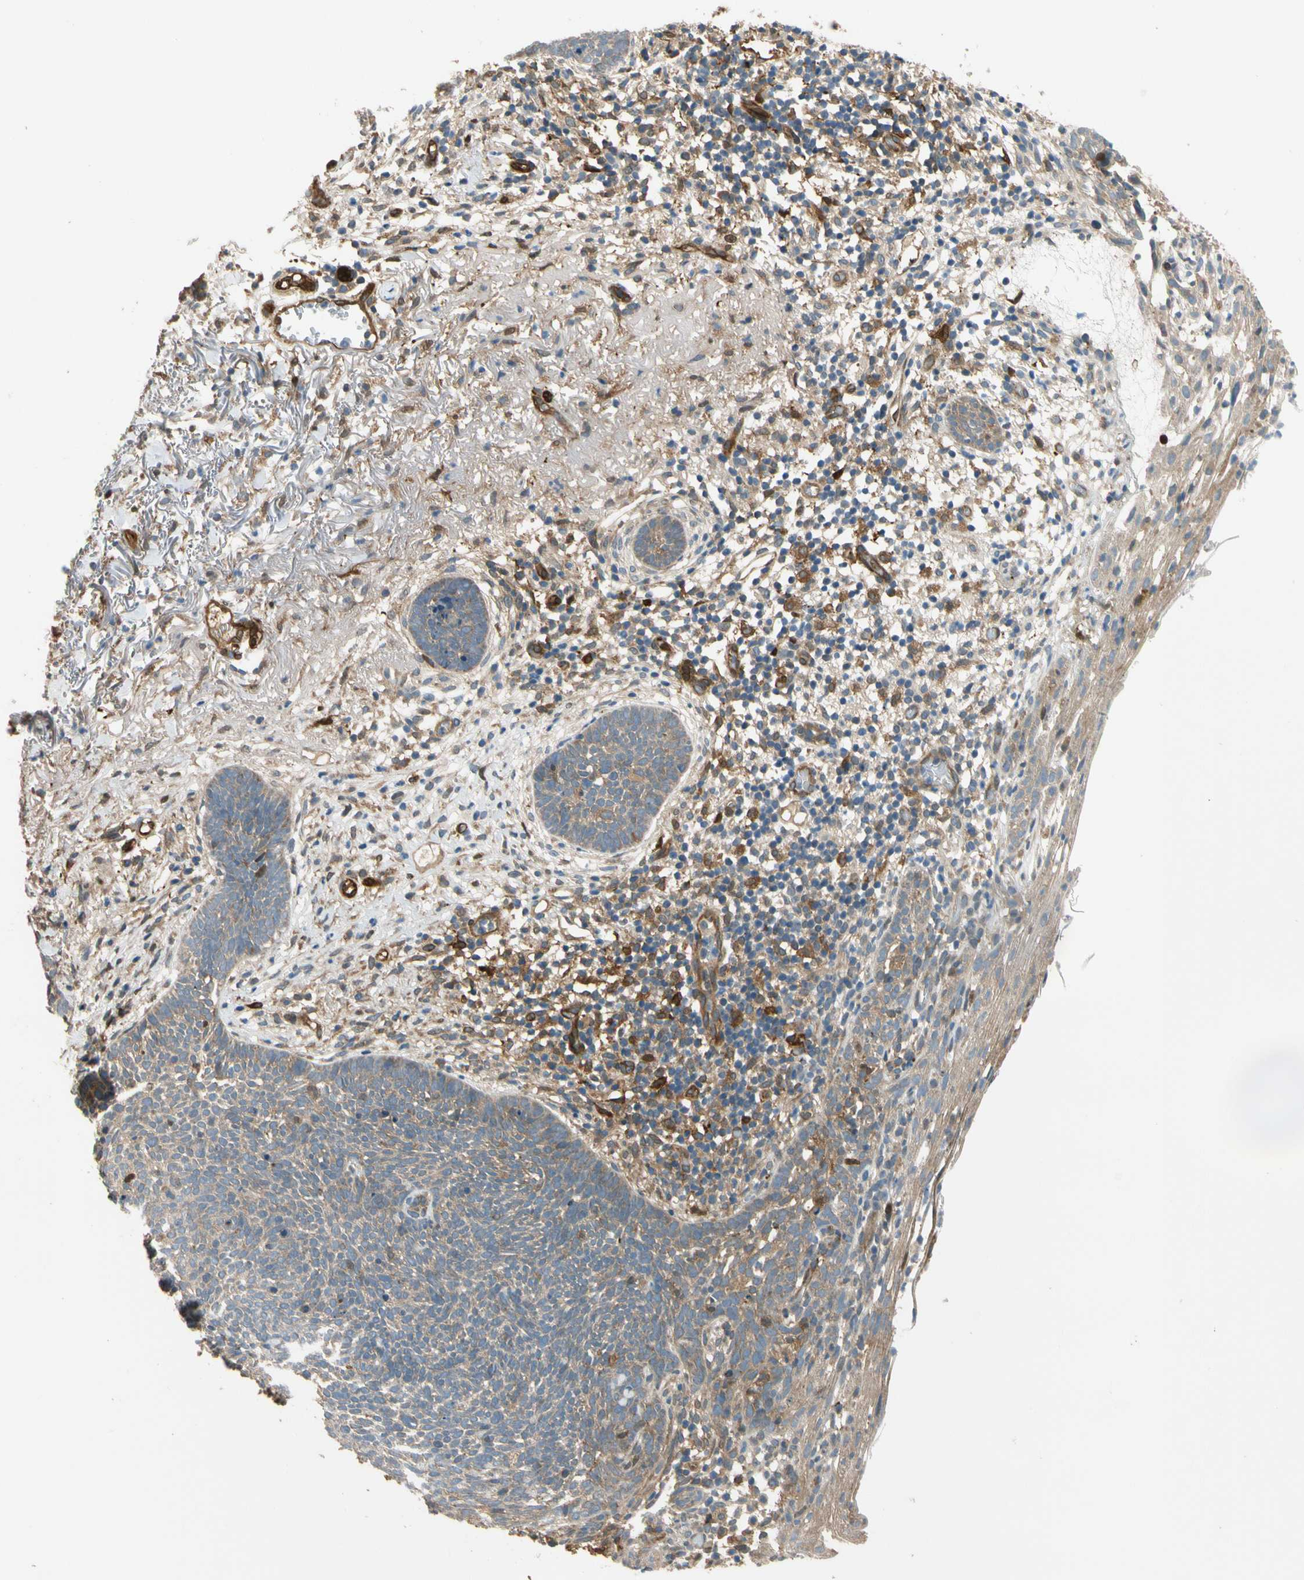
{"staining": {"intensity": "weak", "quantity": ">75%", "location": "cytoplasmic/membranous"}, "tissue": "skin cancer", "cell_type": "Tumor cells", "image_type": "cancer", "snomed": [{"axis": "morphology", "description": "Basal cell carcinoma"}, {"axis": "topography", "description": "Skin"}], "caption": "Protein analysis of skin cancer (basal cell carcinoma) tissue displays weak cytoplasmic/membranous staining in approximately >75% of tumor cells. Using DAB (brown) and hematoxylin (blue) stains, captured at high magnification using brightfield microscopy.", "gene": "PARP14", "patient": {"sex": "female", "age": 70}}